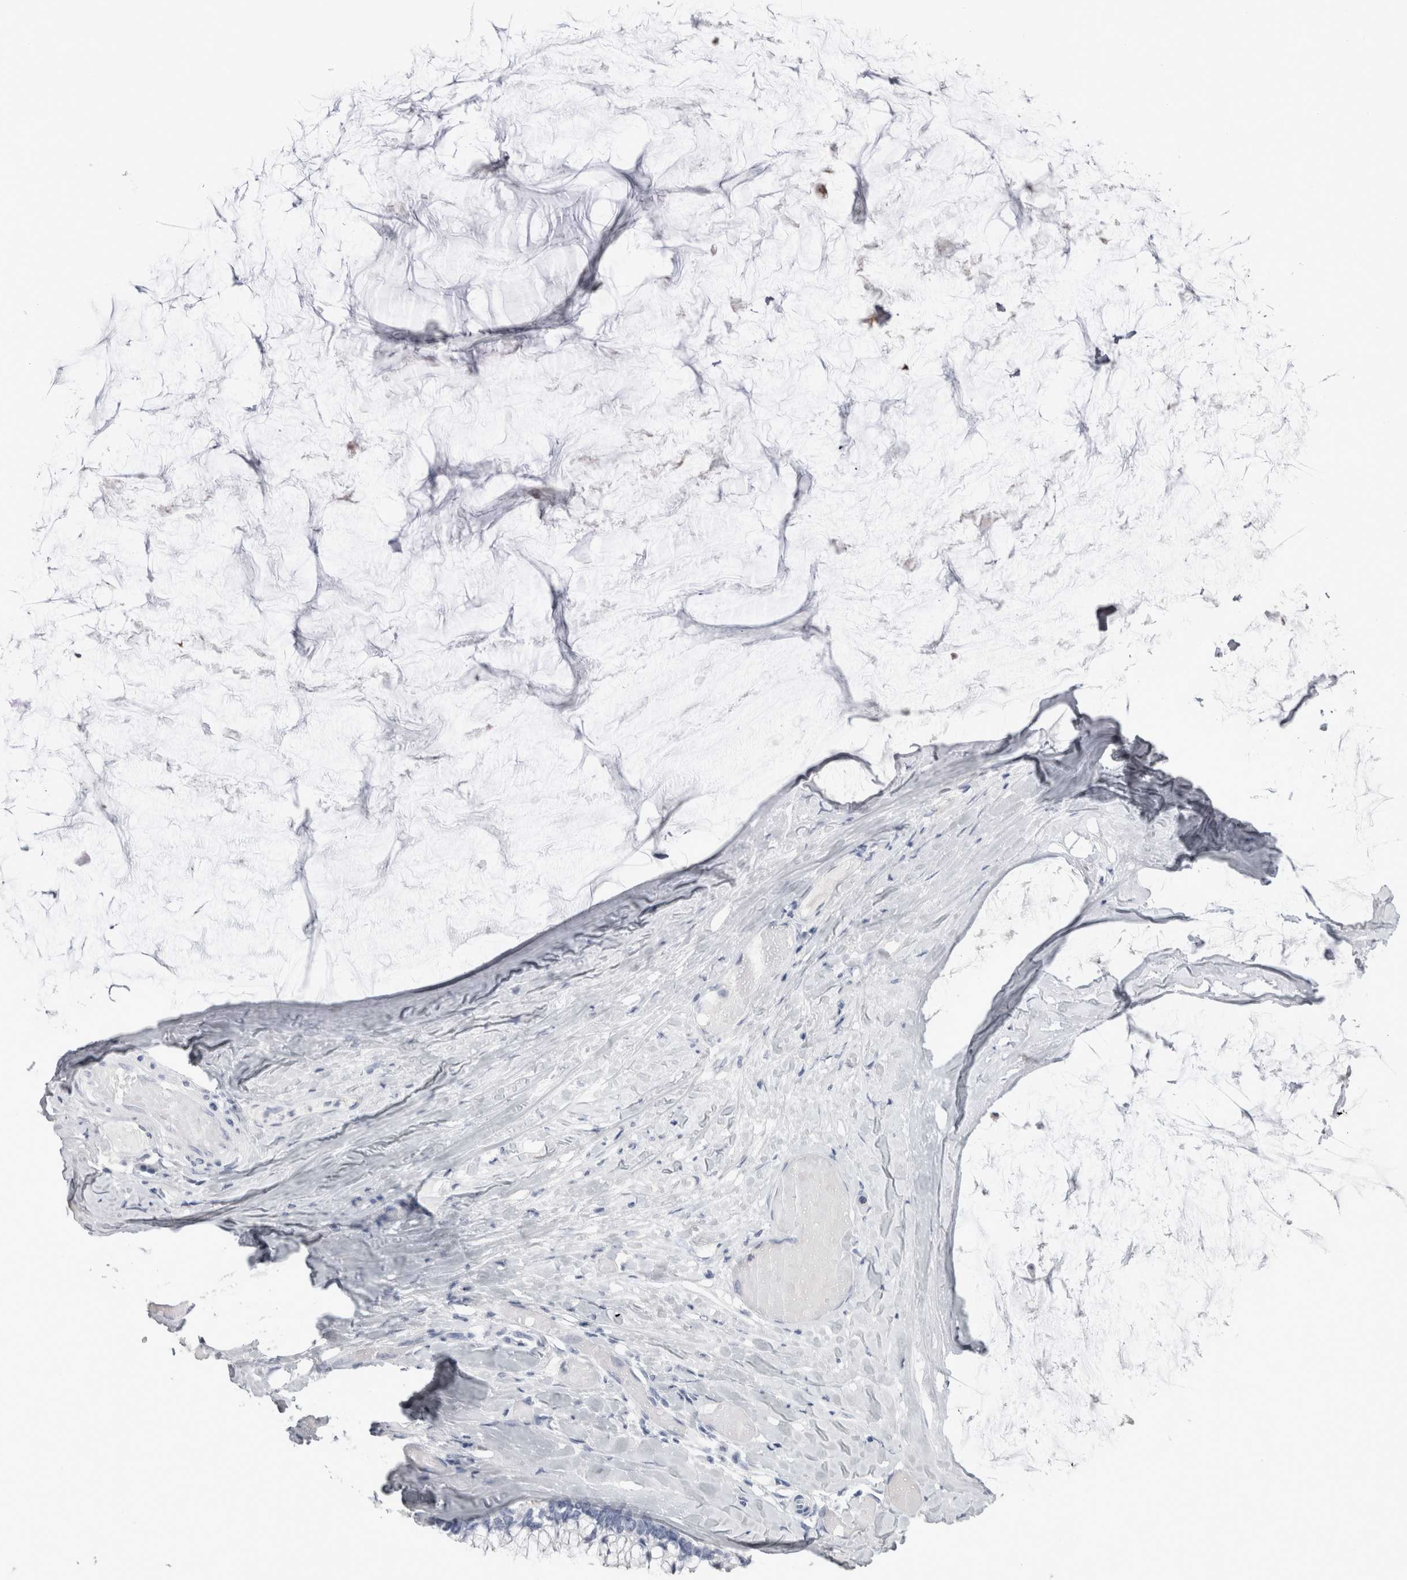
{"staining": {"intensity": "negative", "quantity": "none", "location": "none"}, "tissue": "ovarian cancer", "cell_type": "Tumor cells", "image_type": "cancer", "snomed": [{"axis": "morphology", "description": "Cystadenocarcinoma, mucinous, NOS"}, {"axis": "topography", "description": "Ovary"}], "caption": "Immunohistochemical staining of human mucinous cystadenocarcinoma (ovarian) reveals no significant staining in tumor cells.", "gene": "ADAM2", "patient": {"sex": "female", "age": 39}}